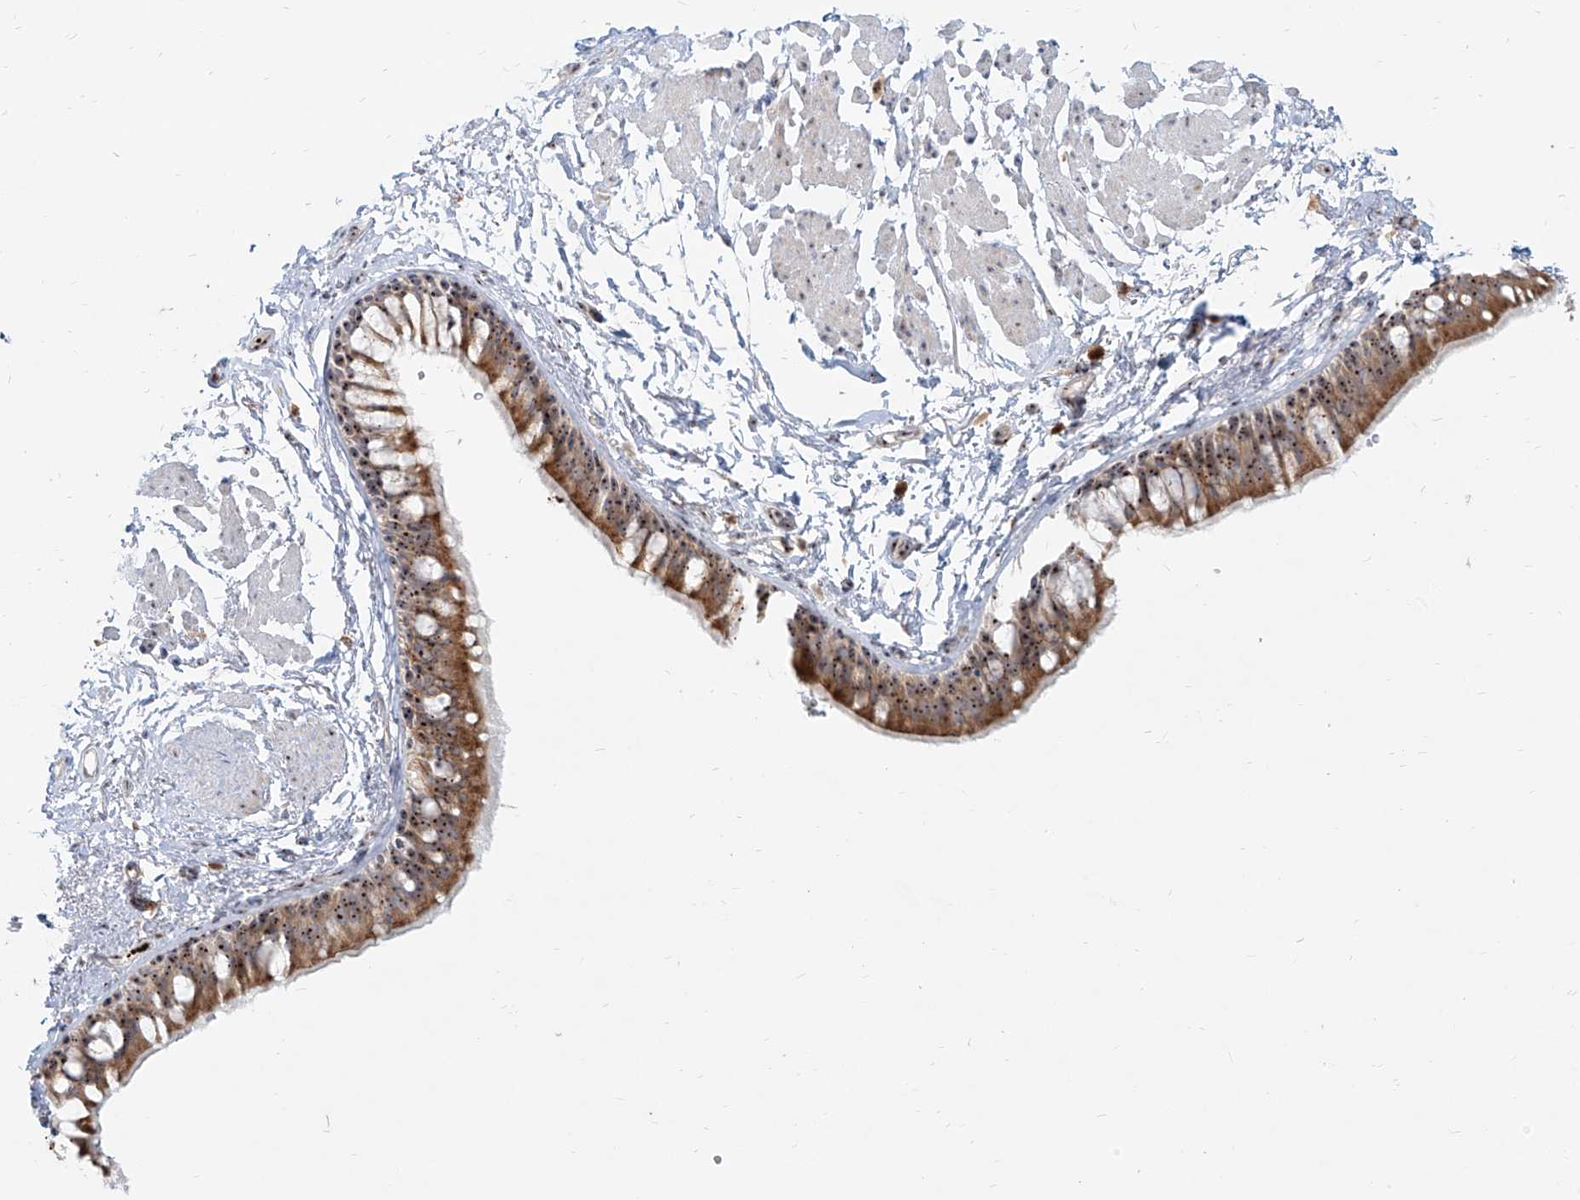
{"staining": {"intensity": "moderate", "quantity": ">75%", "location": "cytoplasmic/membranous,nuclear"}, "tissue": "bronchus", "cell_type": "Respiratory epithelial cells", "image_type": "normal", "snomed": [{"axis": "morphology", "description": "Normal tissue, NOS"}, {"axis": "topography", "description": "Cartilage tissue"}, {"axis": "topography", "description": "Bronchus"}], "caption": "Immunohistochemistry histopathology image of normal bronchus: bronchus stained using IHC shows medium levels of moderate protein expression localized specifically in the cytoplasmic/membranous,nuclear of respiratory epithelial cells, appearing as a cytoplasmic/membranous,nuclear brown color.", "gene": "BYSL", "patient": {"sex": "female", "age": 73}}